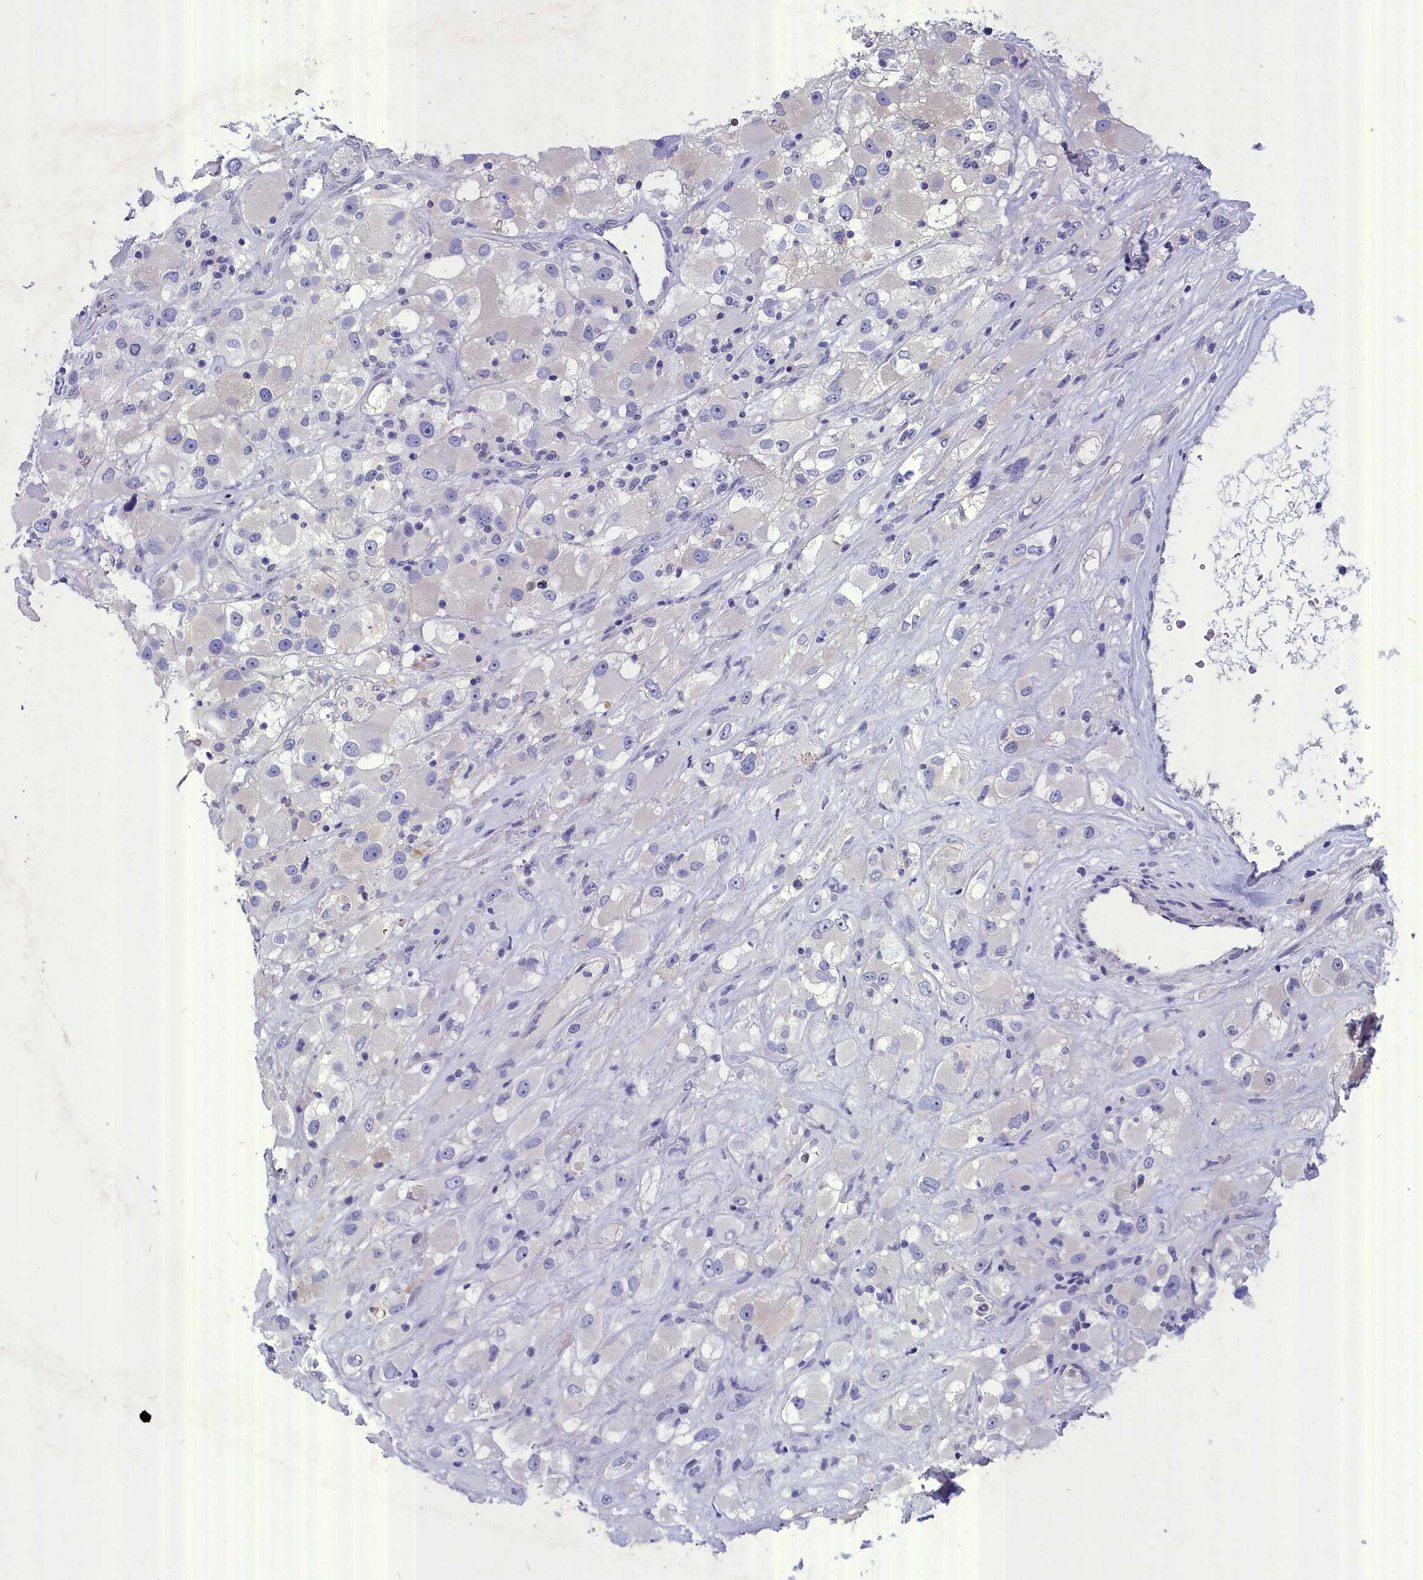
{"staining": {"intensity": "negative", "quantity": "none", "location": "none"}, "tissue": "renal cancer", "cell_type": "Tumor cells", "image_type": "cancer", "snomed": [{"axis": "morphology", "description": "Adenocarcinoma, NOS"}, {"axis": "topography", "description": "Kidney"}], "caption": "Tumor cells are negative for protein expression in human renal cancer. (Brightfield microscopy of DAB immunohistochemistry at high magnification).", "gene": "DEFB119", "patient": {"sex": "female", "age": 52}}